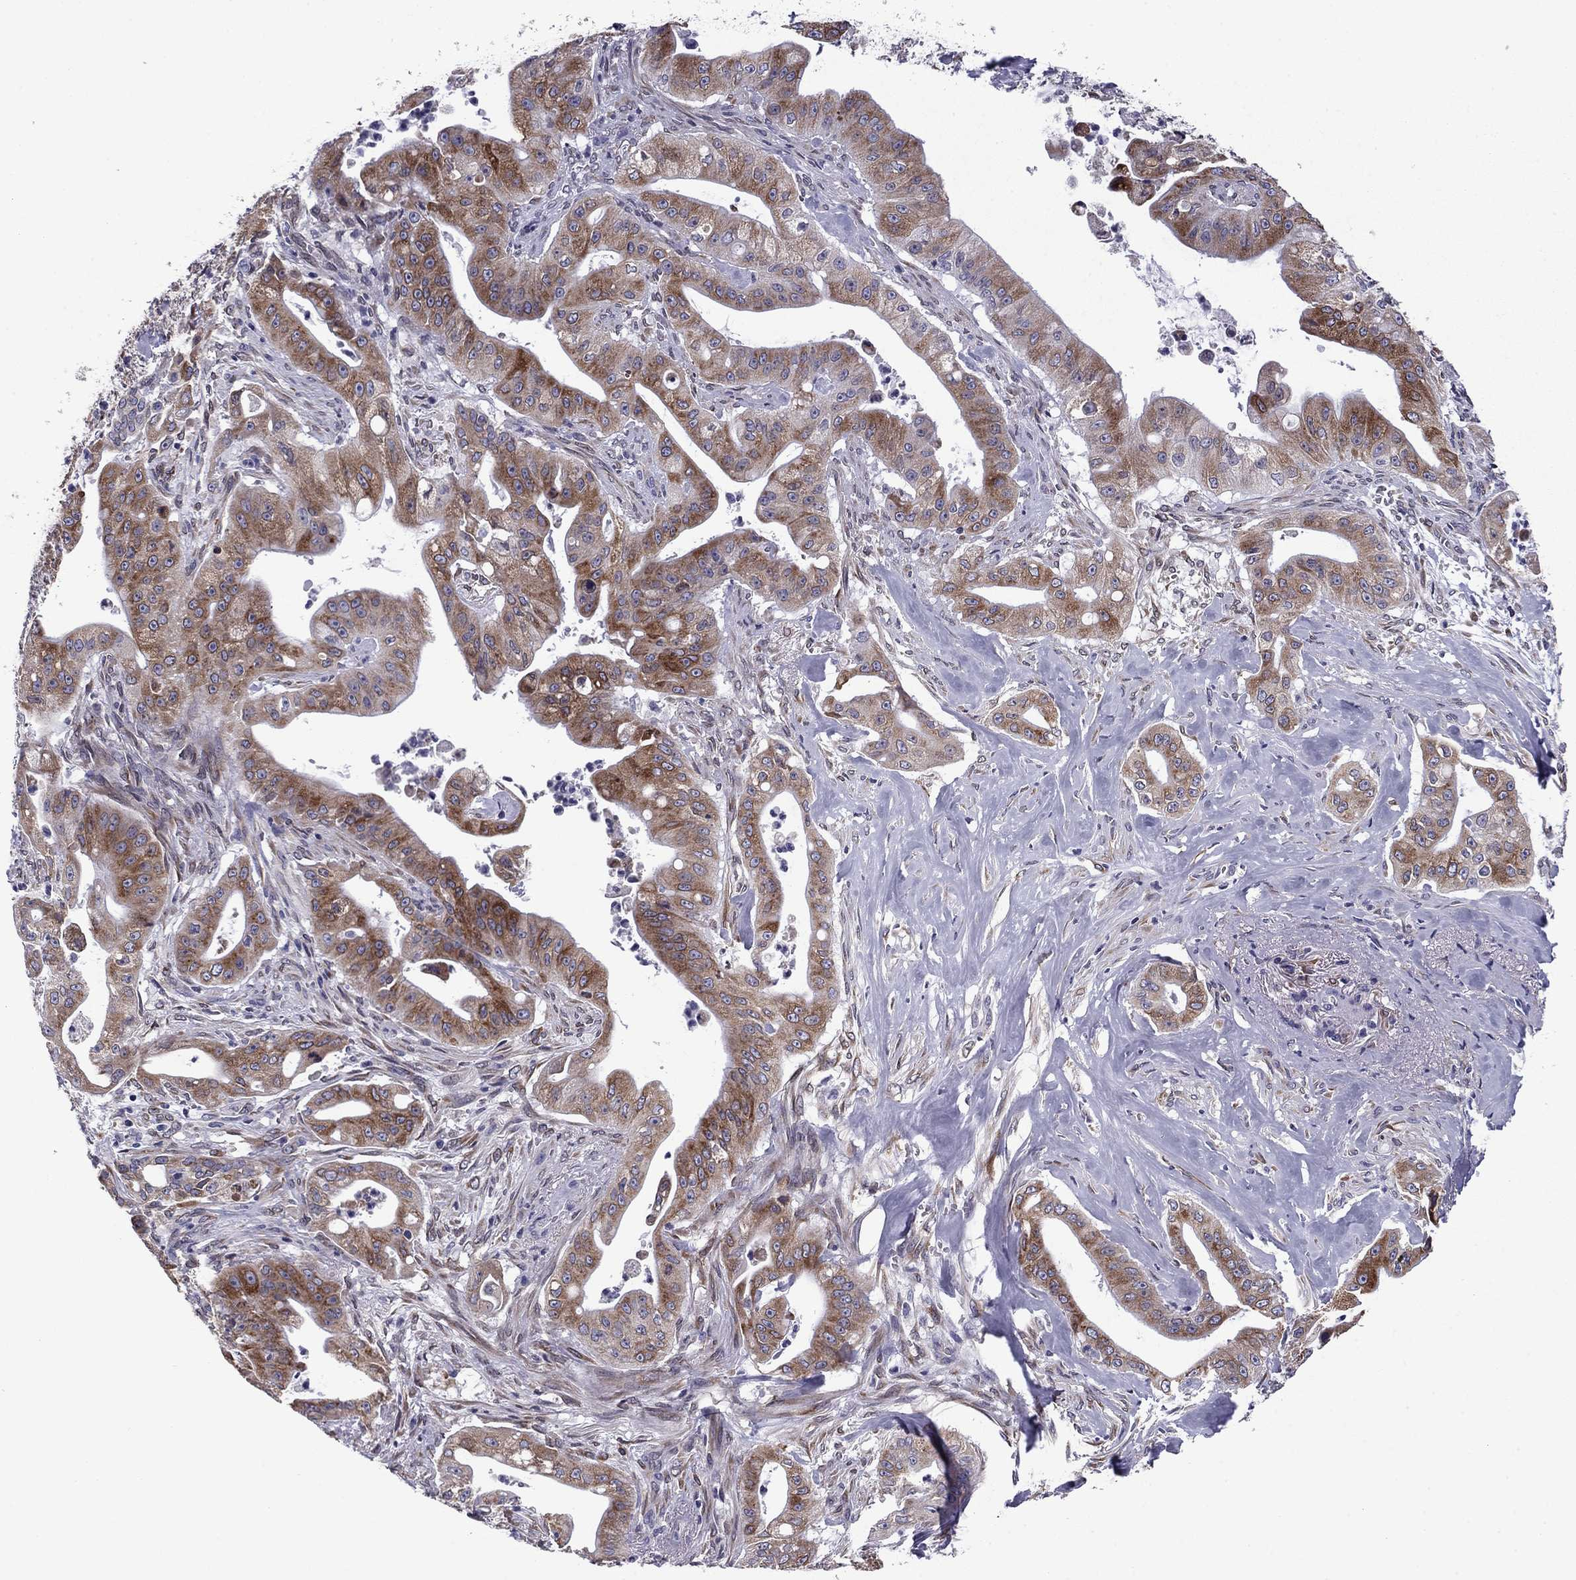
{"staining": {"intensity": "strong", "quantity": "<25%", "location": "cytoplasmic/membranous"}, "tissue": "pancreatic cancer", "cell_type": "Tumor cells", "image_type": "cancer", "snomed": [{"axis": "morphology", "description": "Normal tissue, NOS"}, {"axis": "morphology", "description": "Inflammation, NOS"}, {"axis": "morphology", "description": "Adenocarcinoma, NOS"}, {"axis": "topography", "description": "Pancreas"}], "caption": "IHC micrograph of pancreatic cancer stained for a protein (brown), which reveals medium levels of strong cytoplasmic/membranous expression in about <25% of tumor cells.", "gene": "TMED3", "patient": {"sex": "male", "age": 57}}